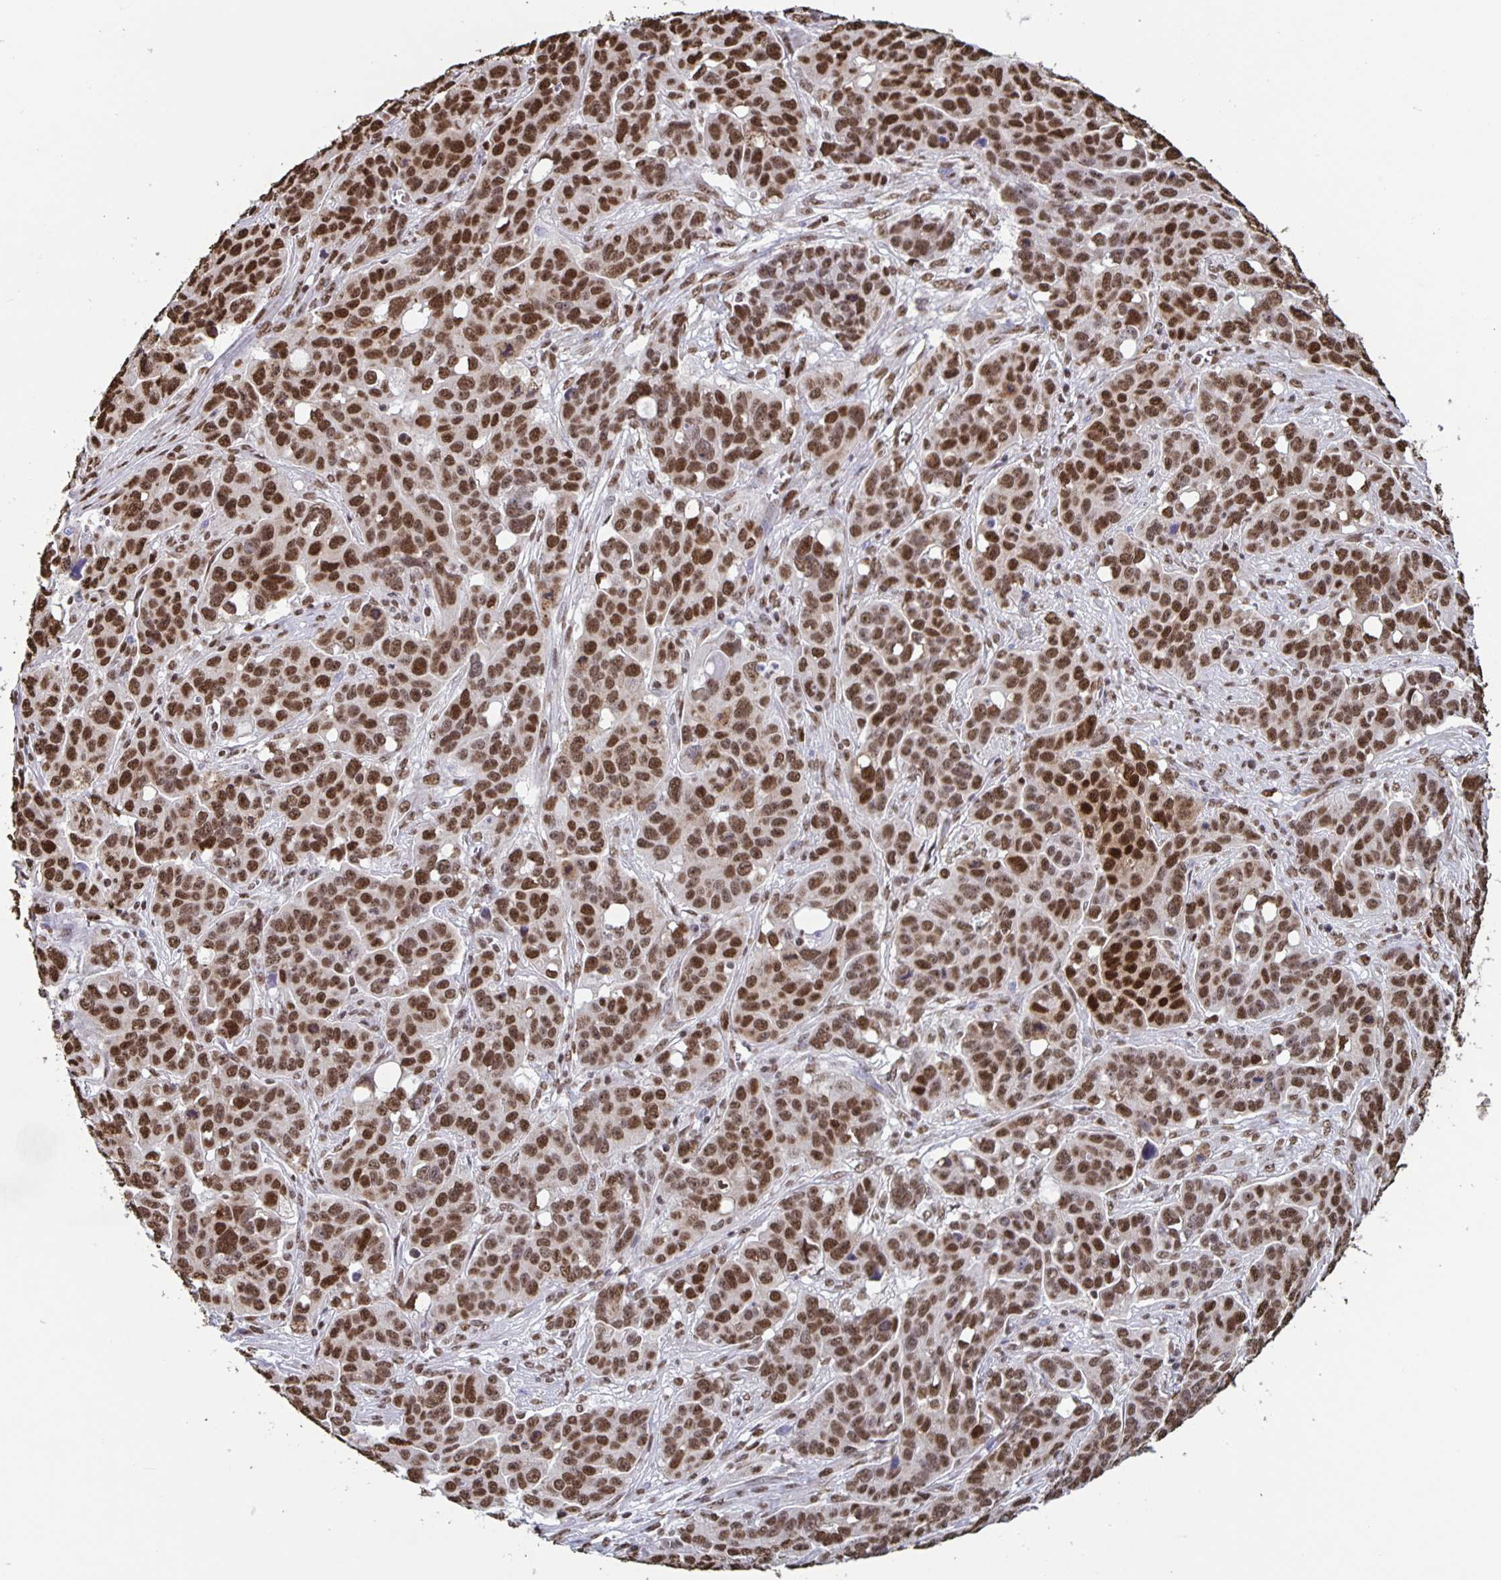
{"staining": {"intensity": "moderate", "quantity": ">75%", "location": "nuclear"}, "tissue": "ovarian cancer", "cell_type": "Tumor cells", "image_type": "cancer", "snomed": [{"axis": "morphology", "description": "Carcinoma, endometroid"}, {"axis": "topography", "description": "Ovary"}], "caption": "The immunohistochemical stain shows moderate nuclear positivity in tumor cells of ovarian cancer tissue.", "gene": "DUT", "patient": {"sex": "female", "age": 78}}